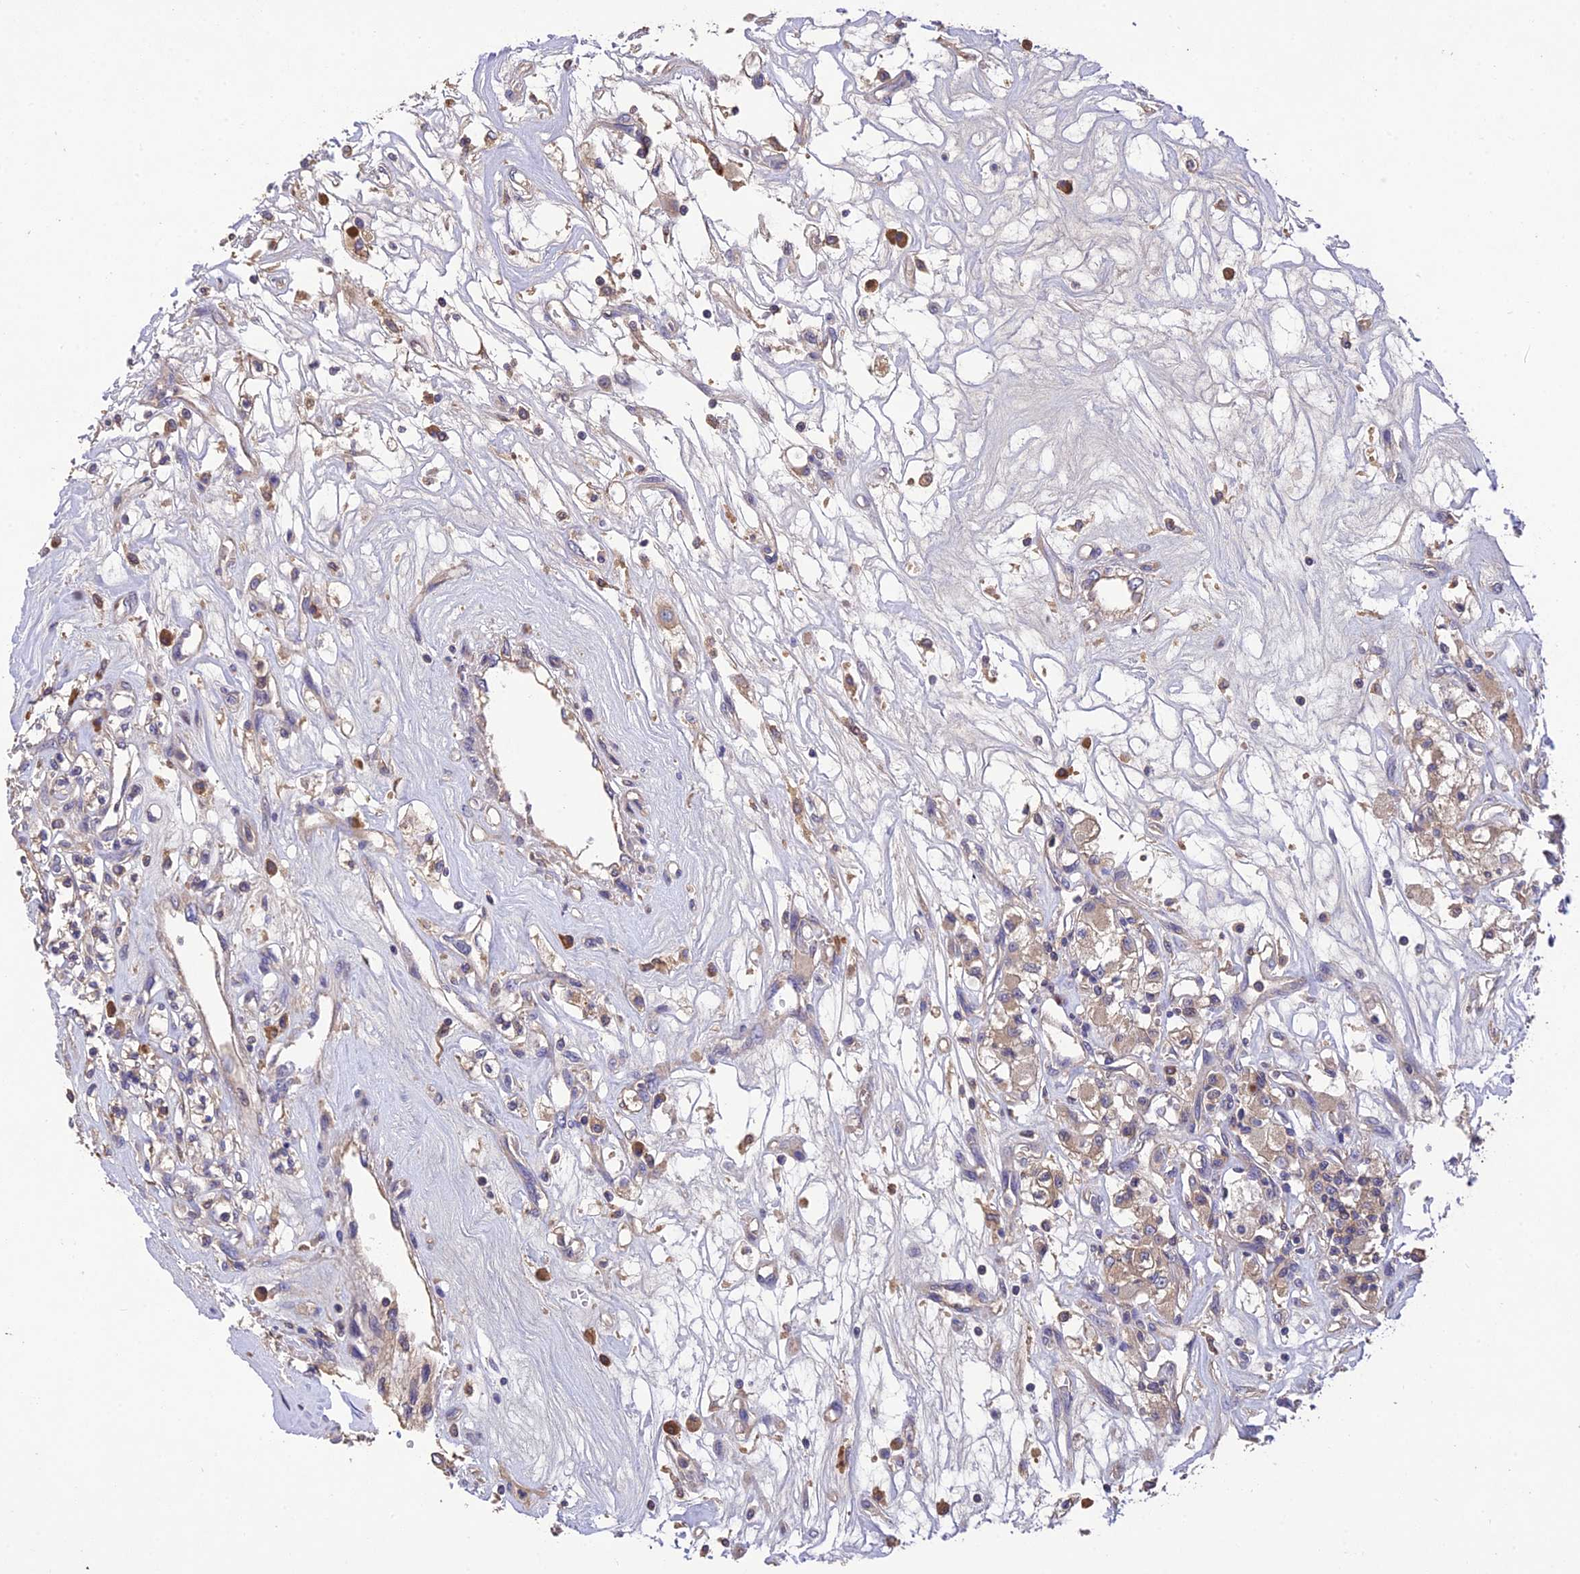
{"staining": {"intensity": "weak", "quantity": "25%-75%", "location": "cytoplasmic/membranous"}, "tissue": "renal cancer", "cell_type": "Tumor cells", "image_type": "cancer", "snomed": [{"axis": "morphology", "description": "Adenocarcinoma, NOS"}, {"axis": "topography", "description": "Kidney"}], "caption": "Human renal cancer (adenocarcinoma) stained for a protein (brown) shows weak cytoplasmic/membranous positive expression in approximately 25%-75% of tumor cells.", "gene": "DENND5B", "patient": {"sex": "female", "age": 59}}